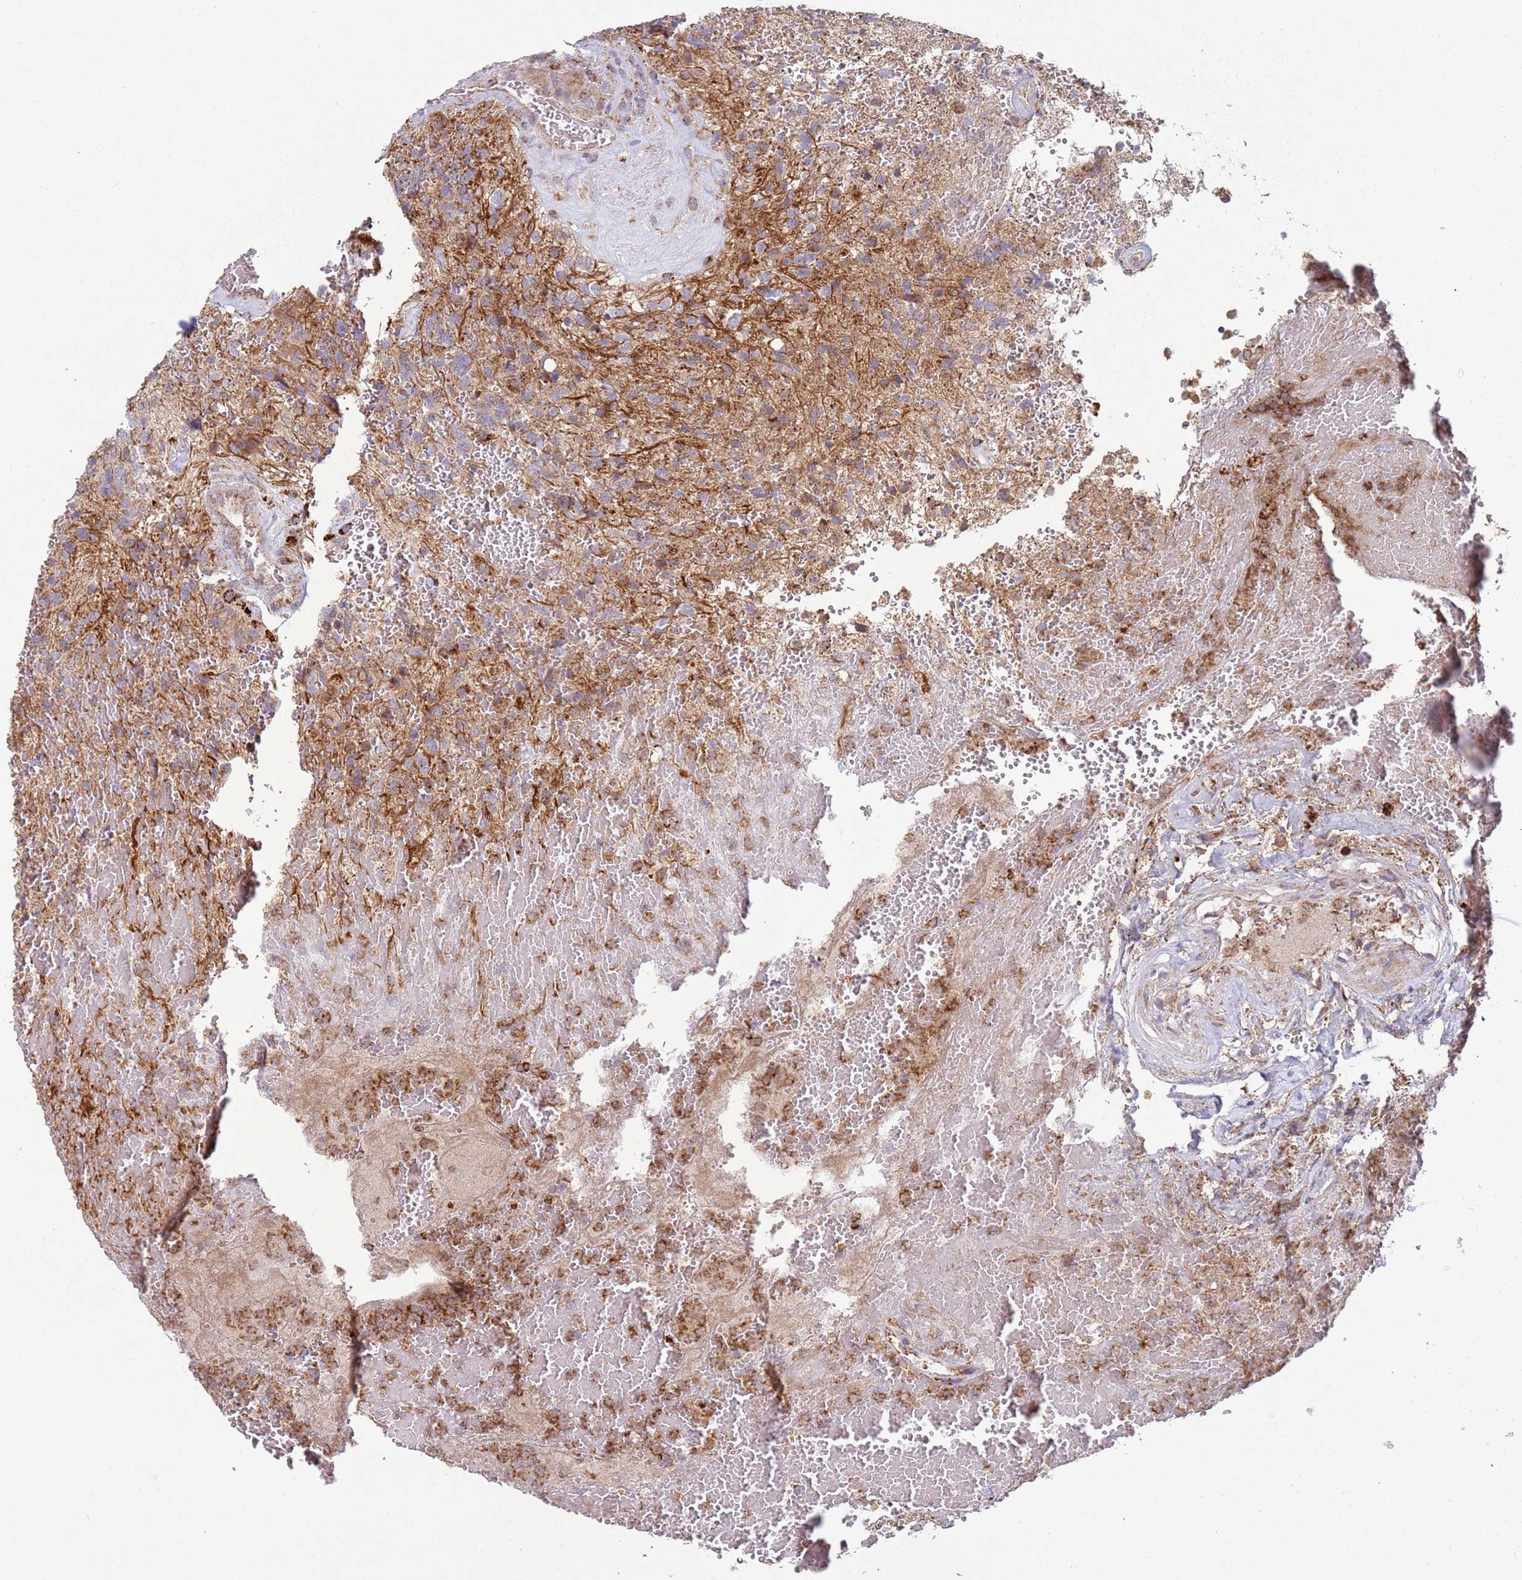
{"staining": {"intensity": "weak", "quantity": "<25%", "location": "cytoplasmic/membranous"}, "tissue": "glioma", "cell_type": "Tumor cells", "image_type": "cancer", "snomed": [{"axis": "morphology", "description": "Glioma, malignant, High grade"}, {"axis": "topography", "description": "Brain"}], "caption": "DAB (3,3'-diaminobenzidine) immunohistochemical staining of glioma demonstrates no significant staining in tumor cells.", "gene": "FBXO33", "patient": {"sex": "male", "age": 56}}